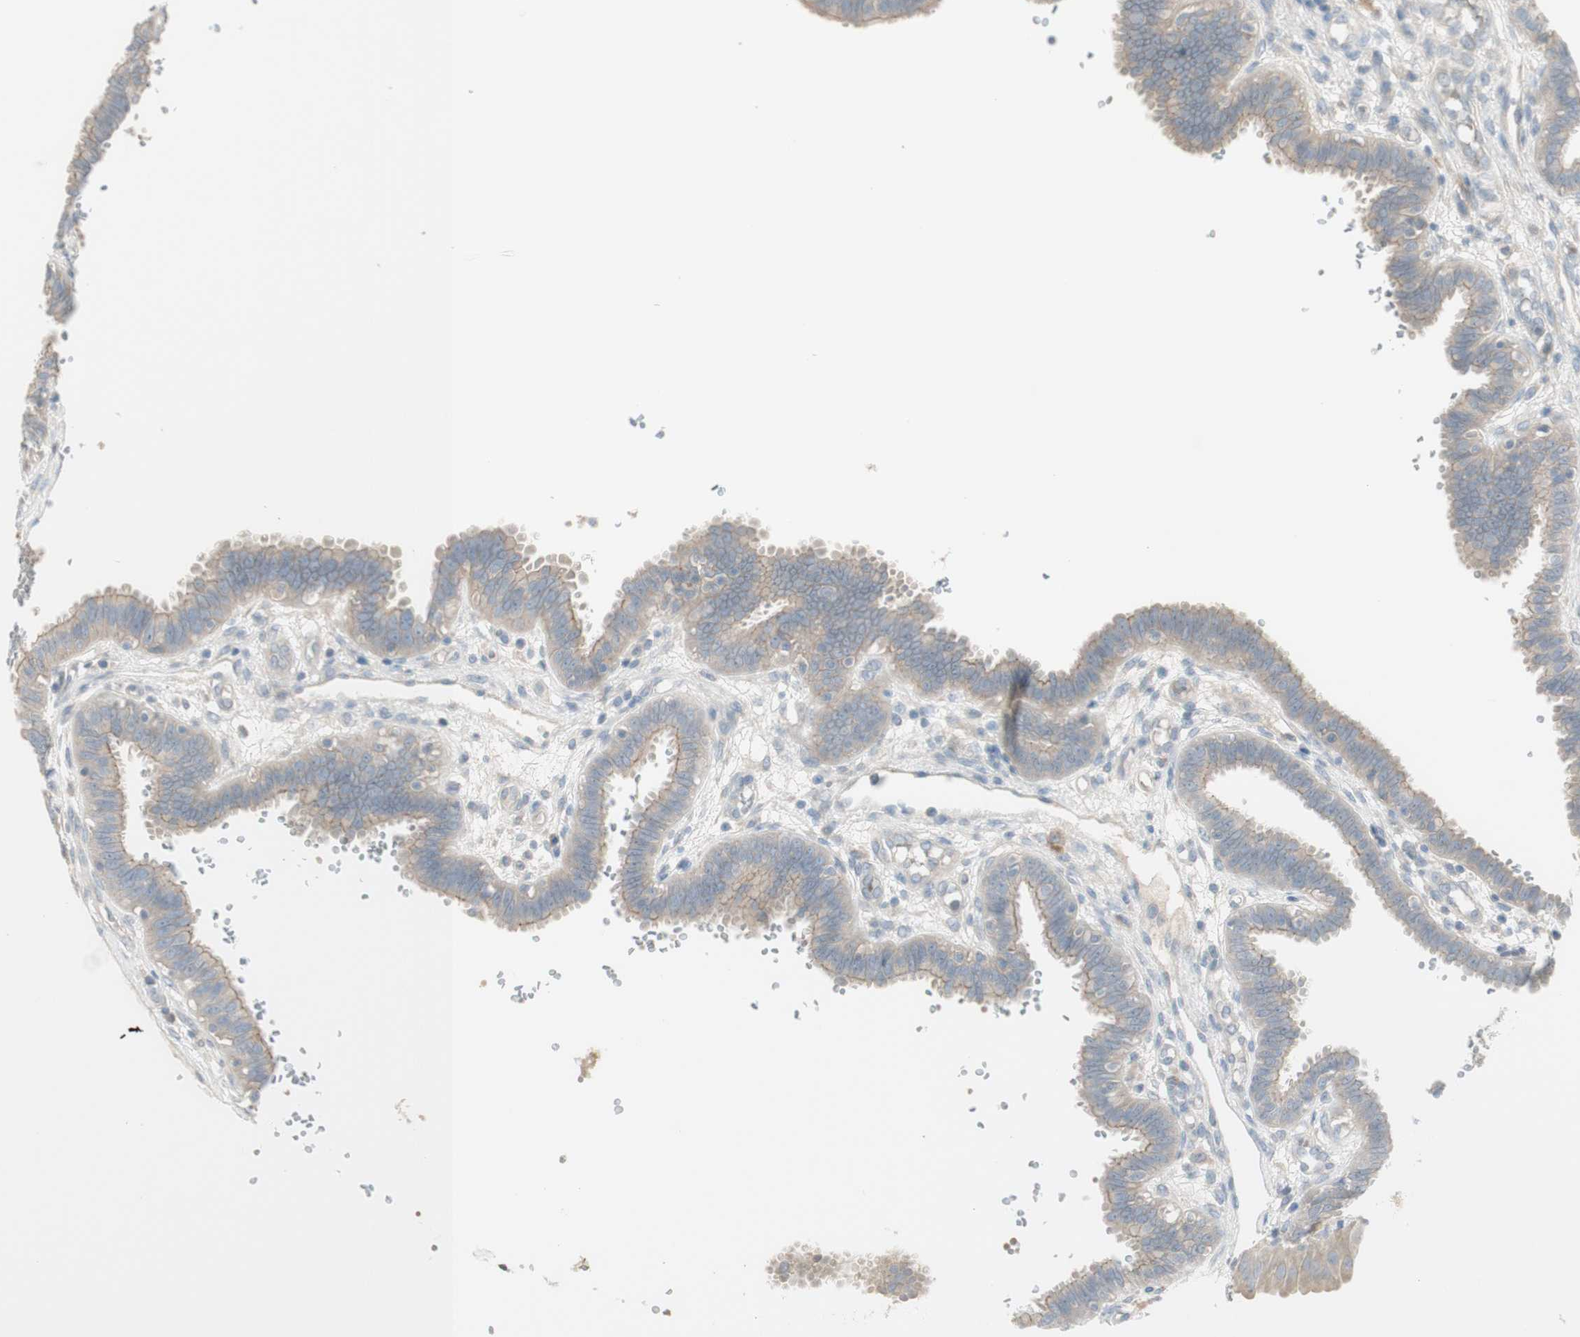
{"staining": {"intensity": "weak", "quantity": ">75%", "location": "cytoplasmic/membranous"}, "tissue": "fallopian tube", "cell_type": "Glandular cells", "image_type": "normal", "snomed": [{"axis": "morphology", "description": "Normal tissue, NOS"}, {"axis": "topography", "description": "Fallopian tube"}], "caption": "This photomicrograph exhibits immunohistochemistry (IHC) staining of normal human fallopian tube, with low weak cytoplasmic/membranous staining in about >75% of glandular cells.", "gene": "PTGER4", "patient": {"sex": "female", "age": 32}}